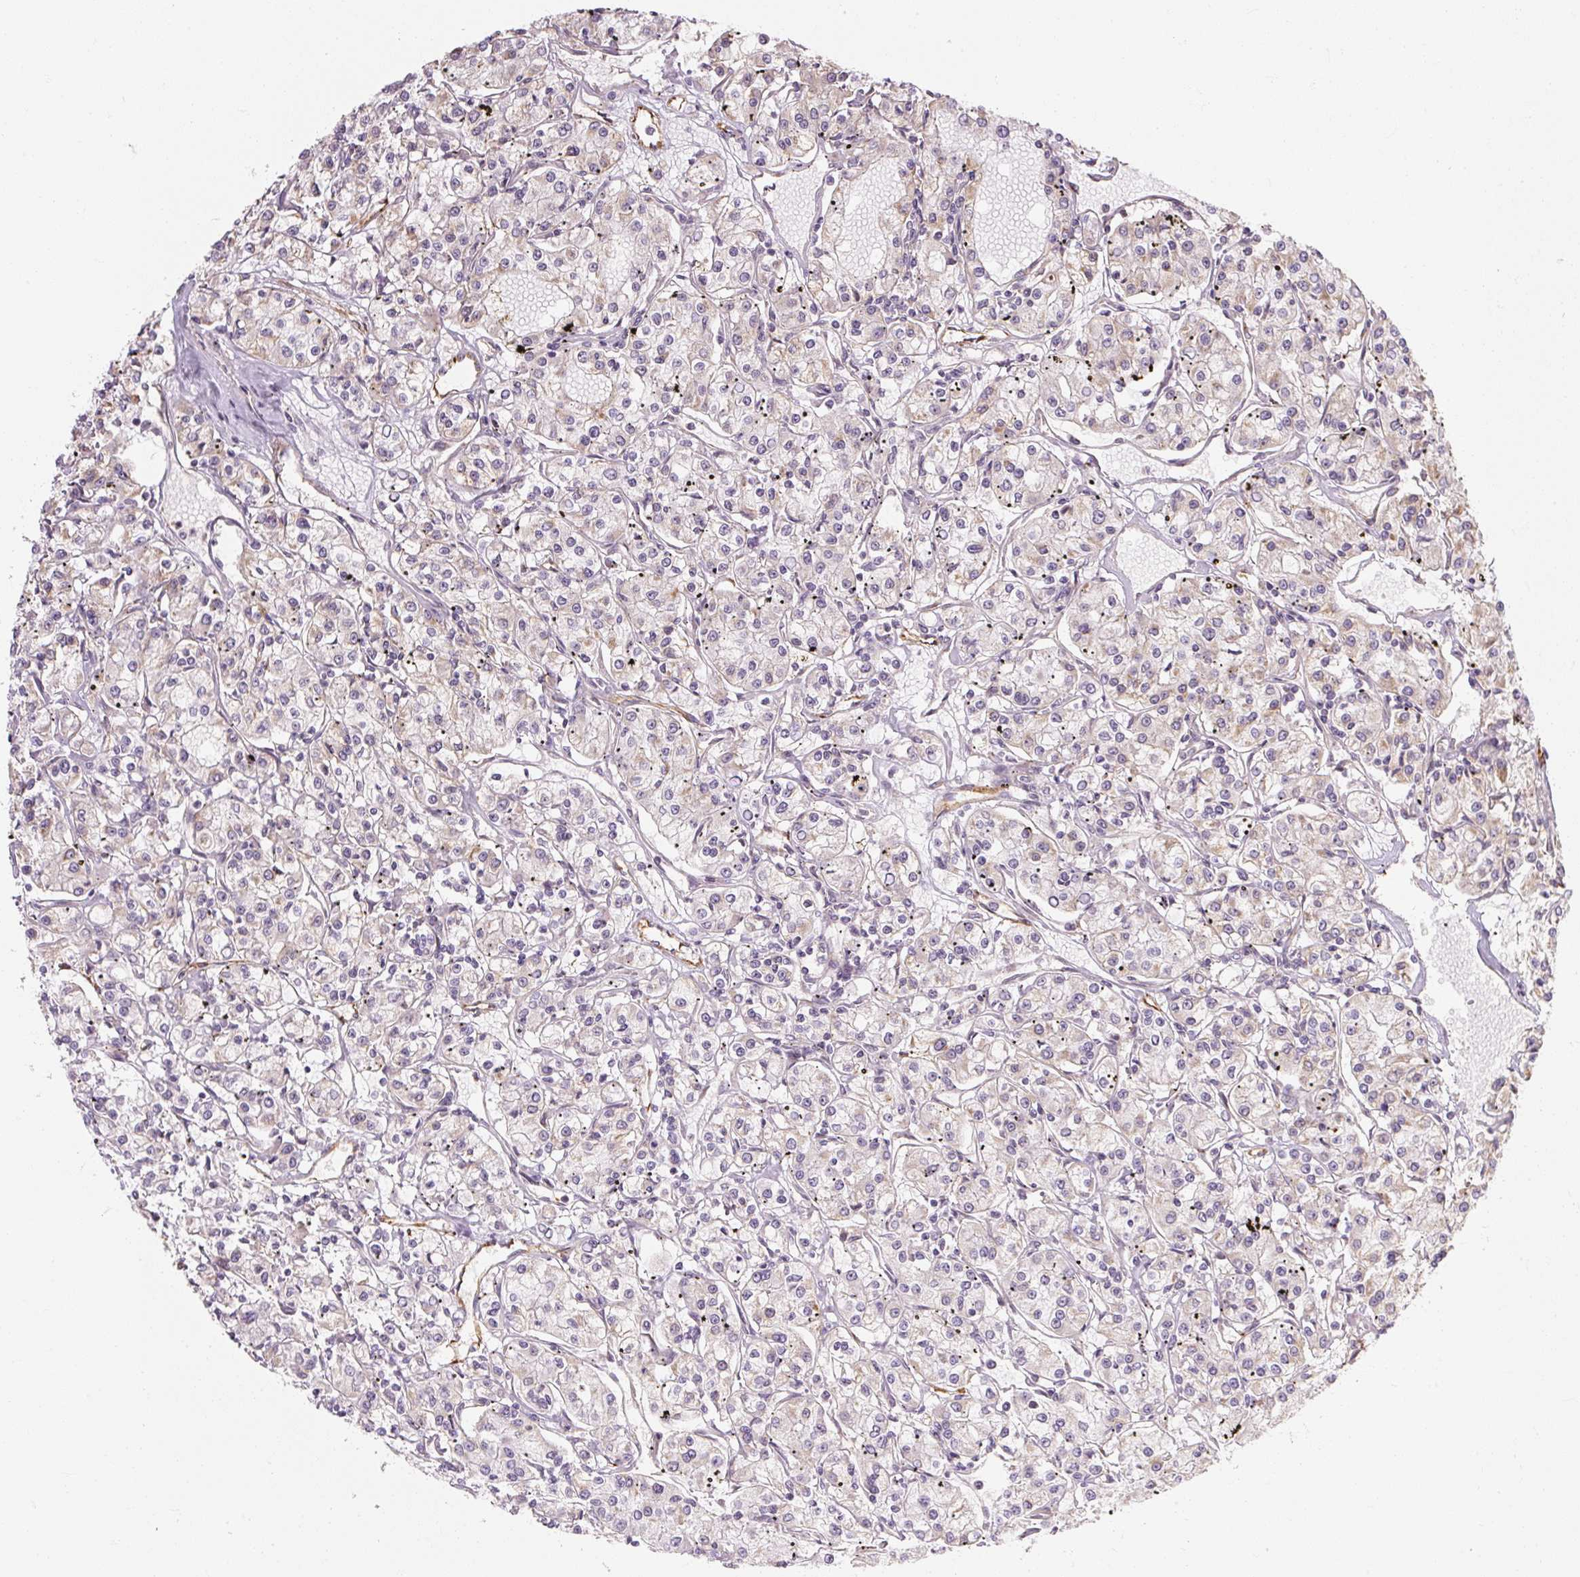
{"staining": {"intensity": "negative", "quantity": "none", "location": "none"}, "tissue": "renal cancer", "cell_type": "Tumor cells", "image_type": "cancer", "snomed": [{"axis": "morphology", "description": "Adenocarcinoma, NOS"}, {"axis": "topography", "description": "Kidney"}], "caption": "There is no significant positivity in tumor cells of renal adenocarcinoma.", "gene": "RB1CC1", "patient": {"sex": "female", "age": 59}}